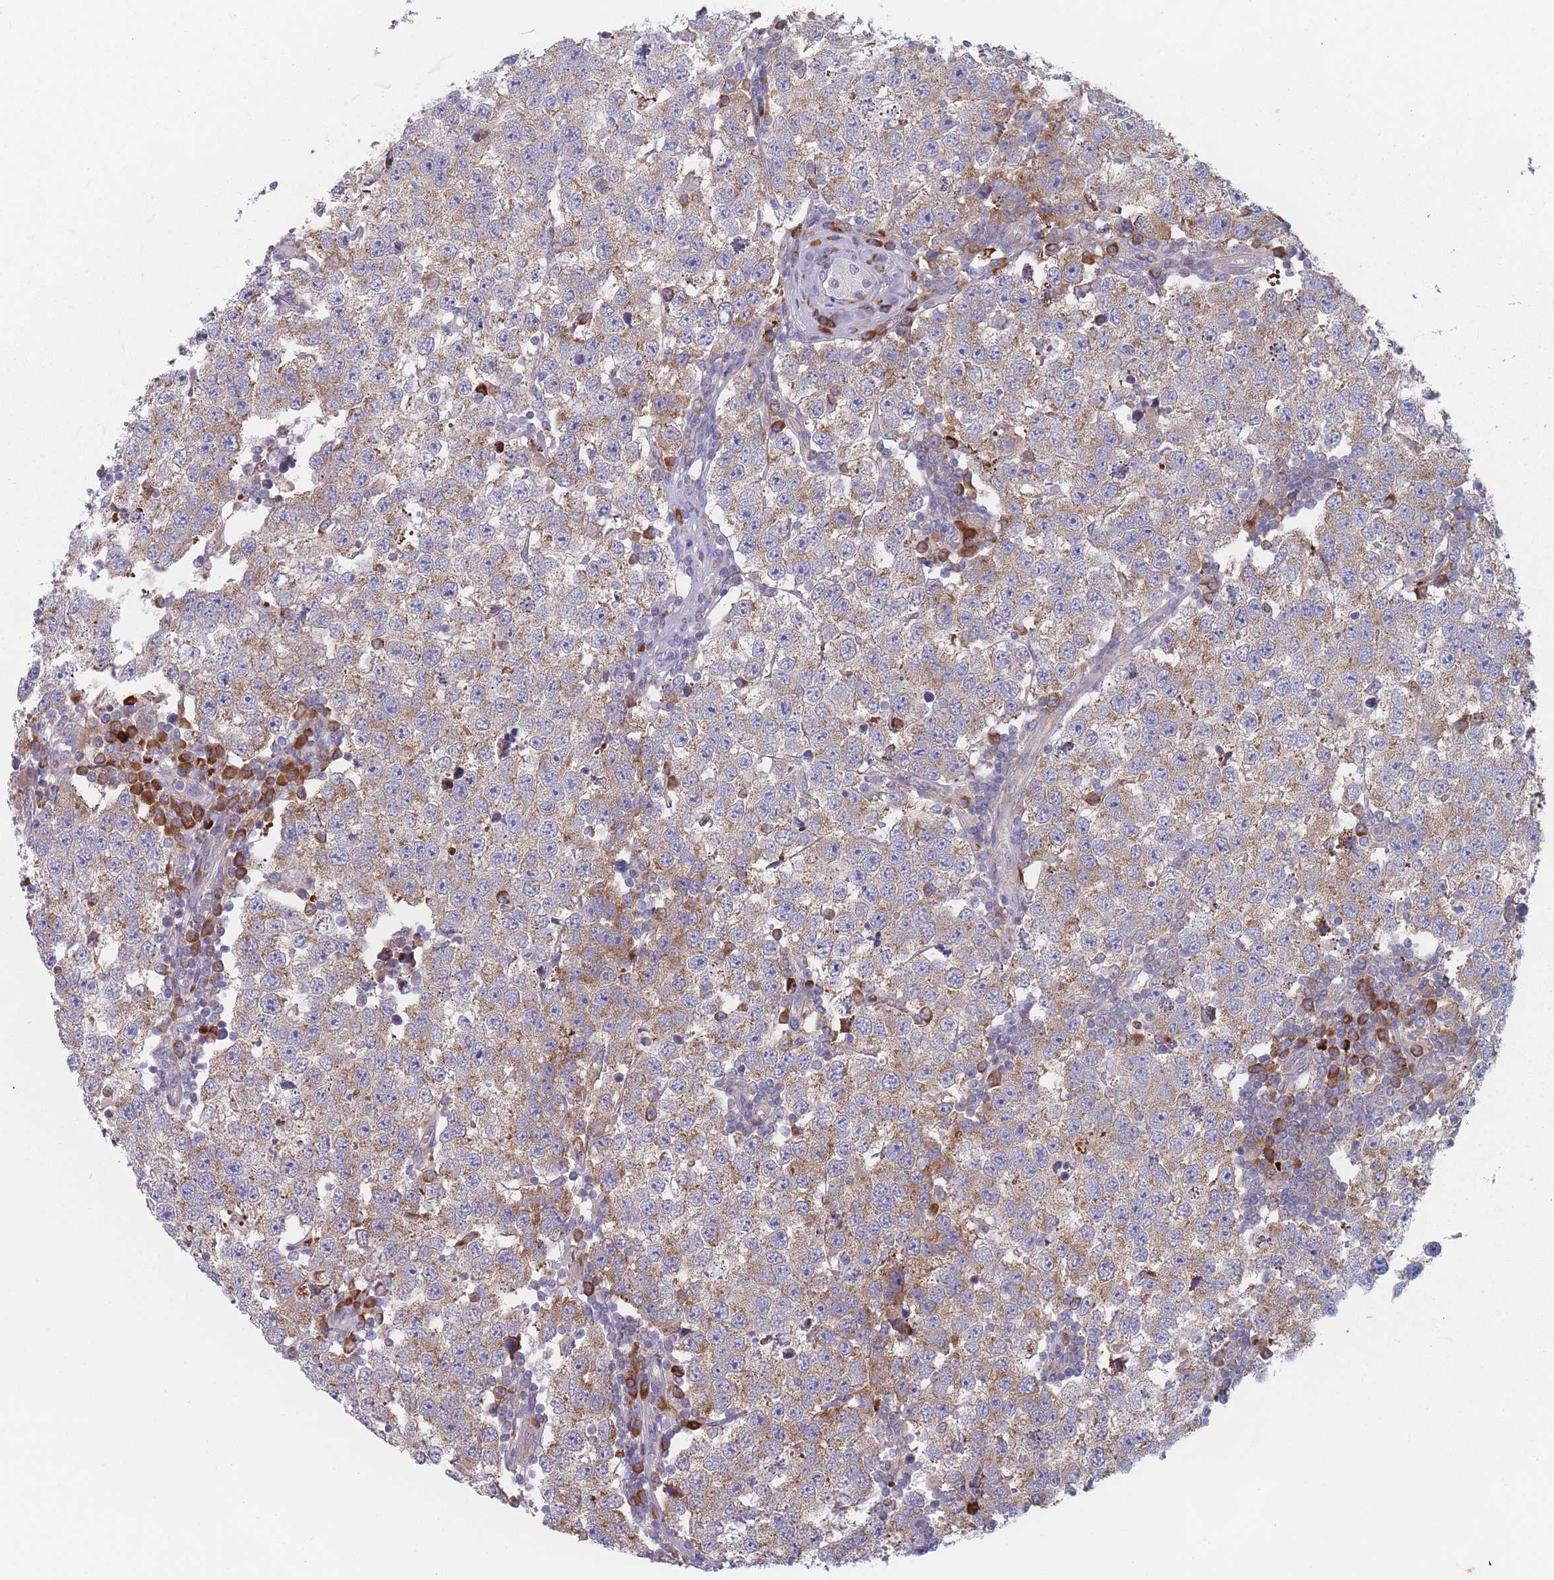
{"staining": {"intensity": "moderate", "quantity": "25%-75%", "location": "cytoplasmic/membranous"}, "tissue": "testis cancer", "cell_type": "Tumor cells", "image_type": "cancer", "snomed": [{"axis": "morphology", "description": "Seminoma, NOS"}, {"axis": "topography", "description": "Testis"}], "caption": "Testis seminoma tissue exhibits moderate cytoplasmic/membranous staining in about 25%-75% of tumor cells", "gene": "CACNG5", "patient": {"sex": "male", "age": 34}}